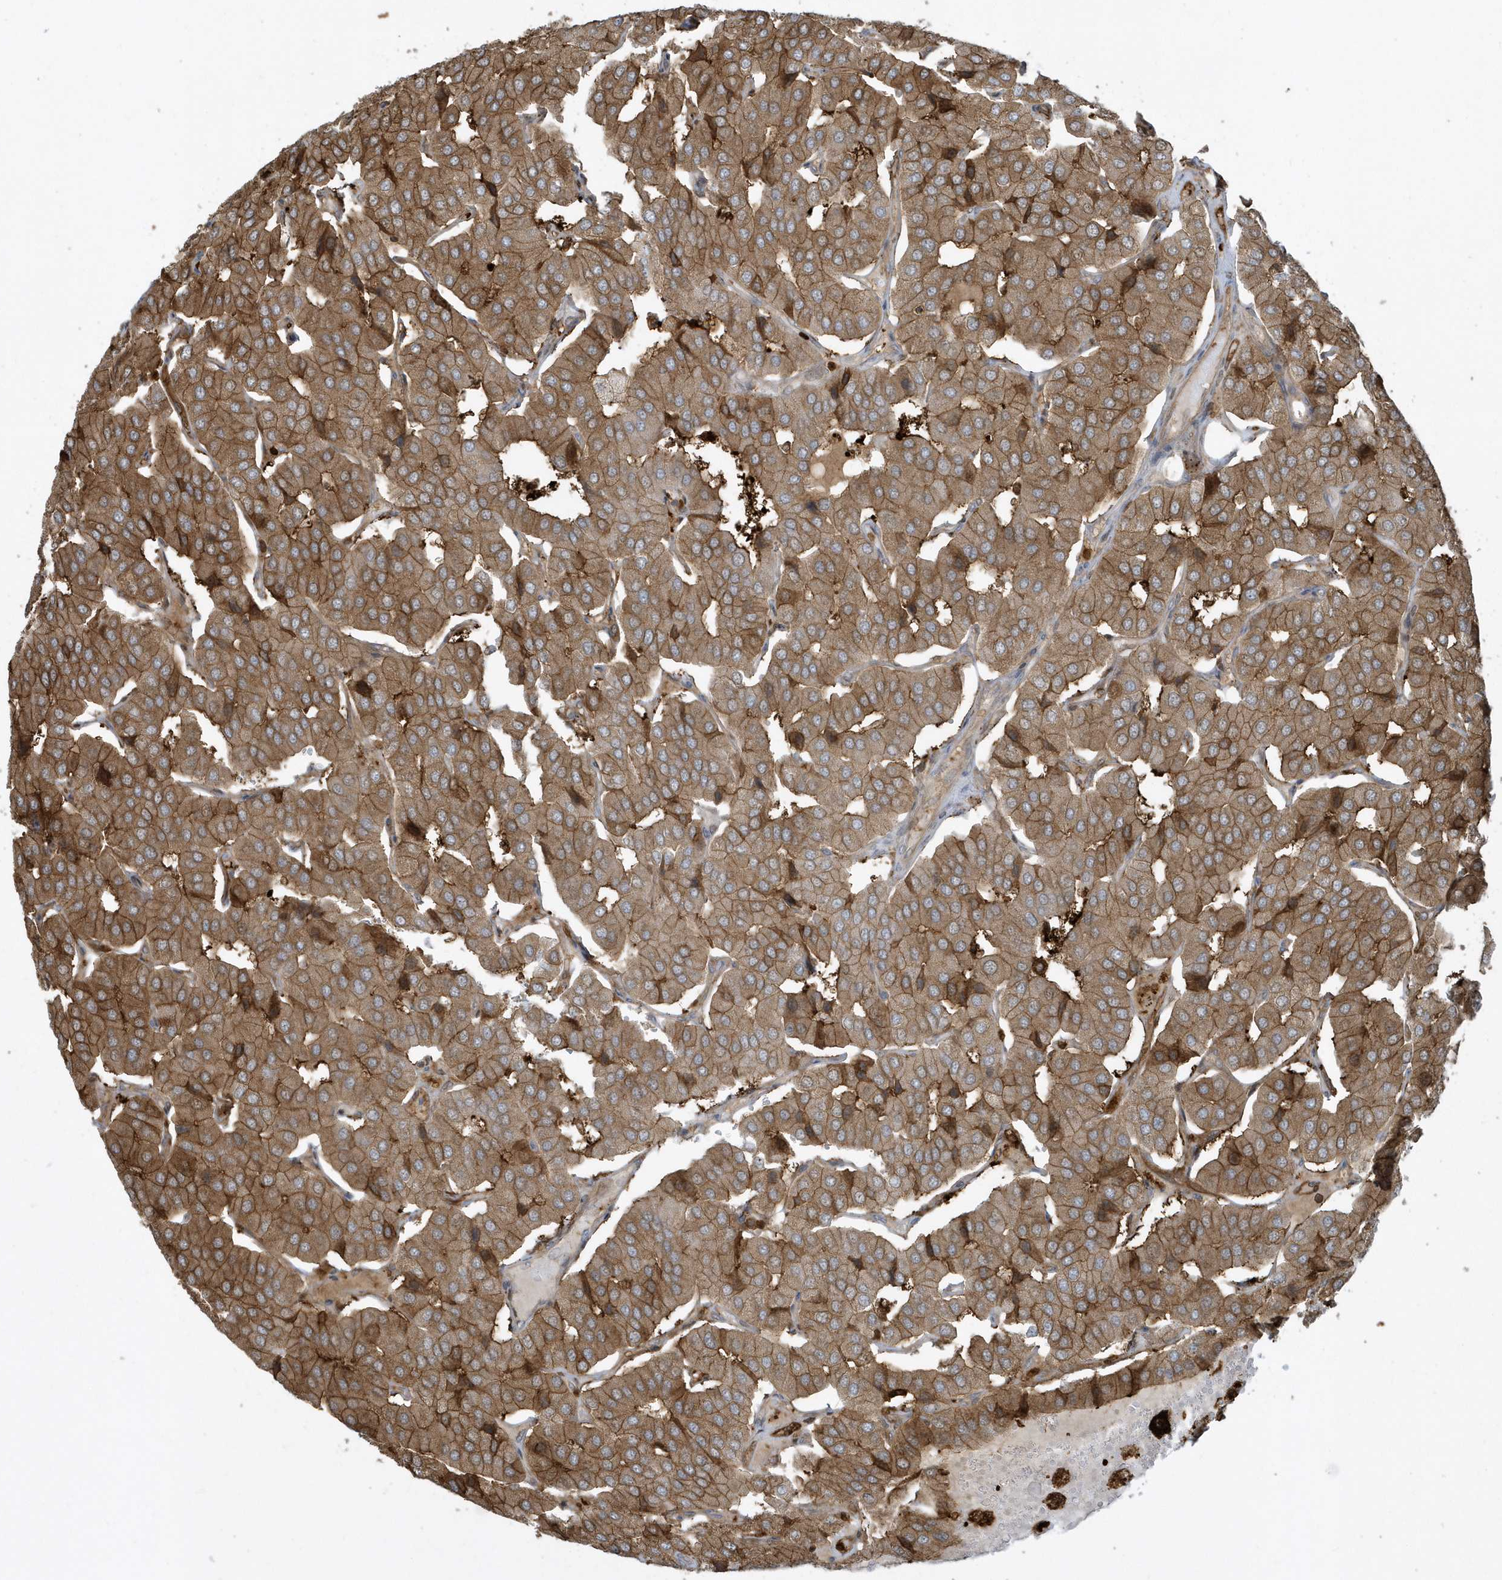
{"staining": {"intensity": "moderate", "quantity": ">75%", "location": "cytoplasmic/membranous"}, "tissue": "parathyroid gland", "cell_type": "Glandular cells", "image_type": "normal", "snomed": [{"axis": "morphology", "description": "Normal tissue, NOS"}, {"axis": "morphology", "description": "Adenoma, NOS"}, {"axis": "topography", "description": "Parathyroid gland"}], "caption": "High-magnification brightfield microscopy of benign parathyroid gland stained with DAB (3,3'-diaminobenzidine) (brown) and counterstained with hematoxylin (blue). glandular cells exhibit moderate cytoplasmic/membranous positivity is identified in about>75% of cells. (Stains: DAB in brown, nuclei in blue, Microscopy: brightfield microscopy at high magnification).", "gene": "CLCN6", "patient": {"sex": "female", "age": 86}}